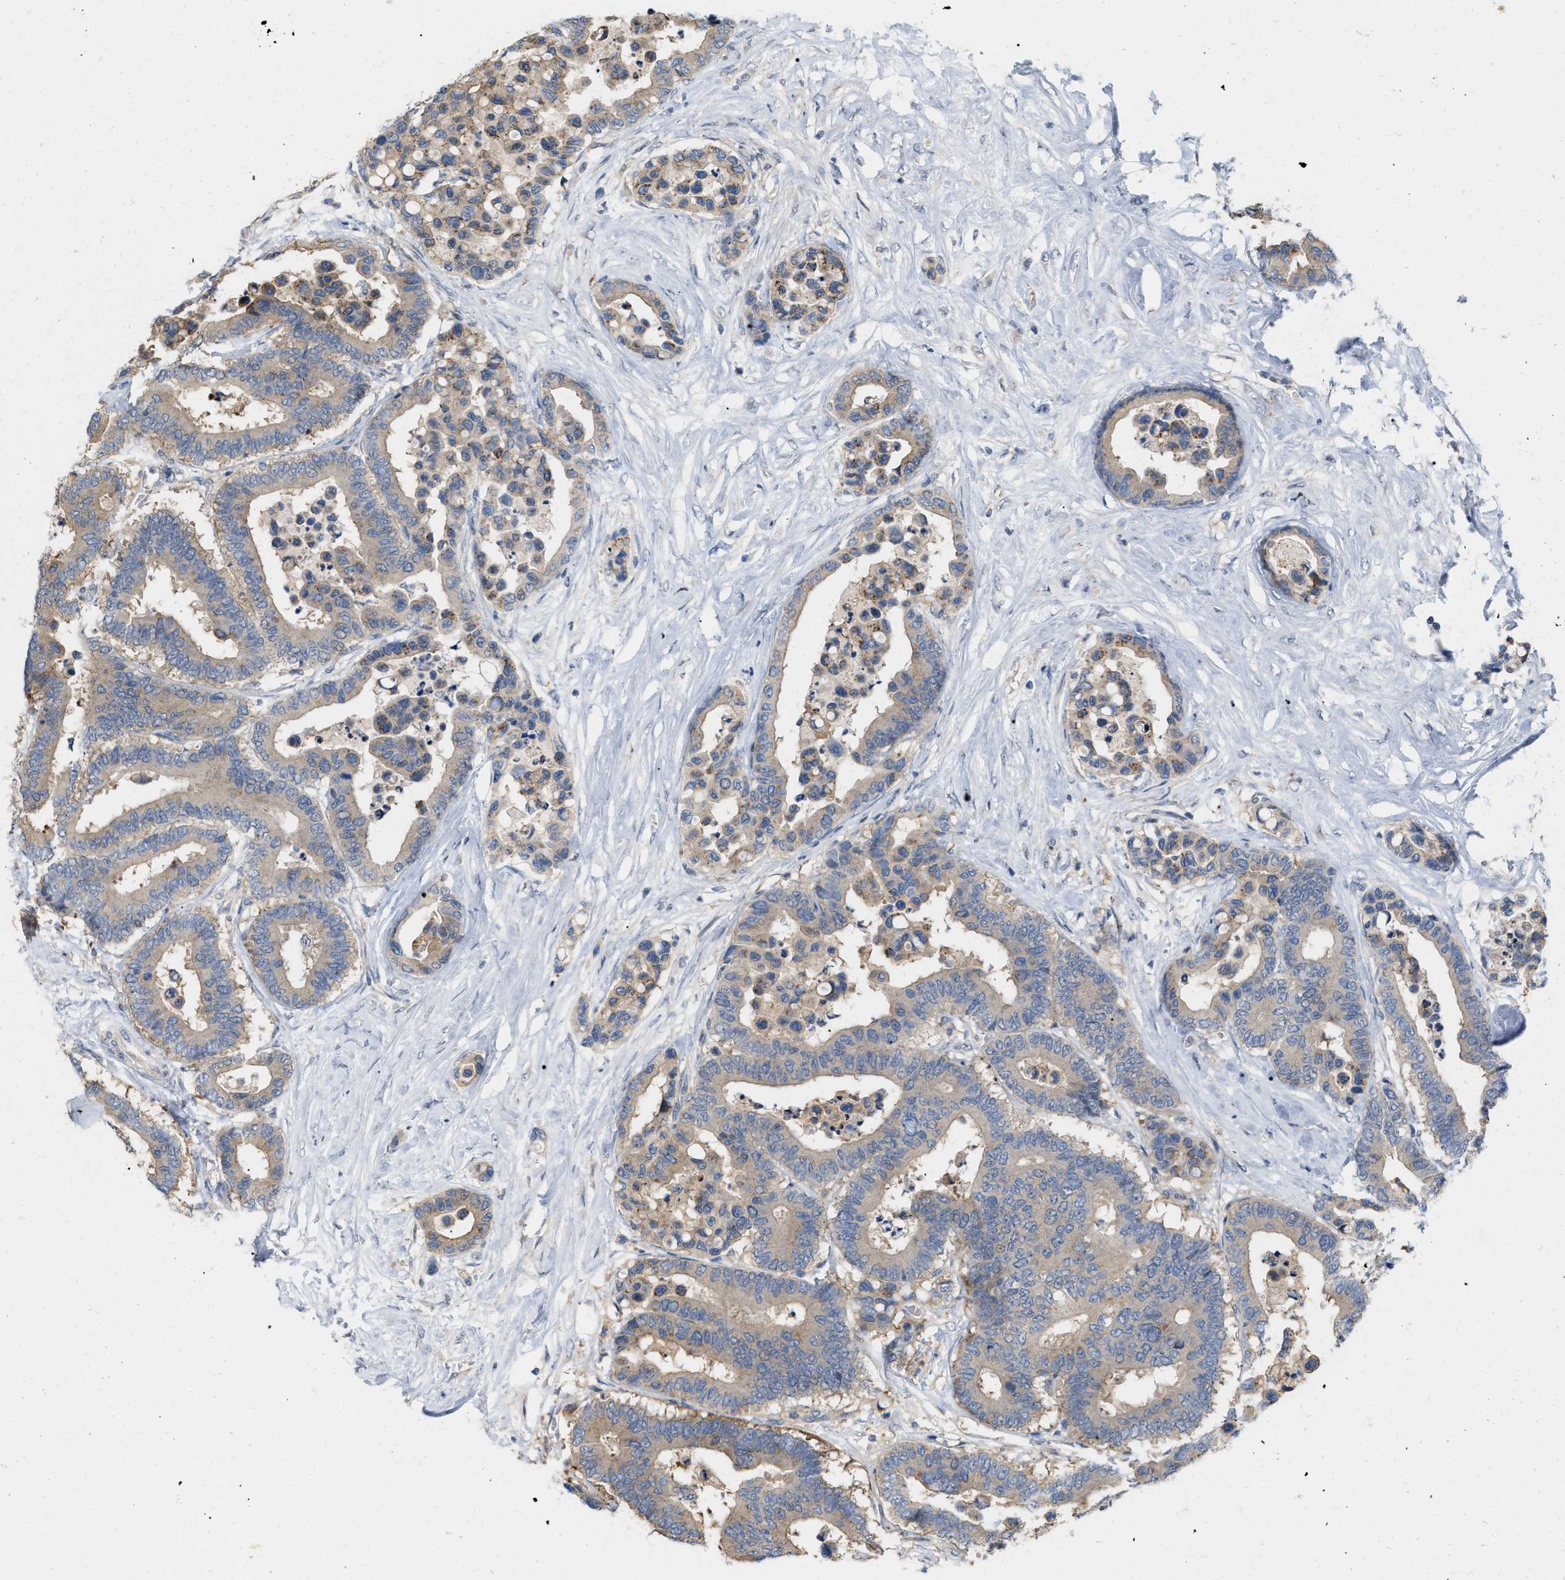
{"staining": {"intensity": "weak", "quantity": ">75%", "location": "cytoplasmic/membranous"}, "tissue": "colorectal cancer", "cell_type": "Tumor cells", "image_type": "cancer", "snomed": [{"axis": "morphology", "description": "Normal tissue, NOS"}, {"axis": "morphology", "description": "Adenocarcinoma, NOS"}, {"axis": "topography", "description": "Colon"}], "caption": "Weak cytoplasmic/membranous protein positivity is seen in approximately >75% of tumor cells in adenocarcinoma (colorectal).", "gene": "CSNK1A1", "patient": {"sex": "male", "age": 82}}